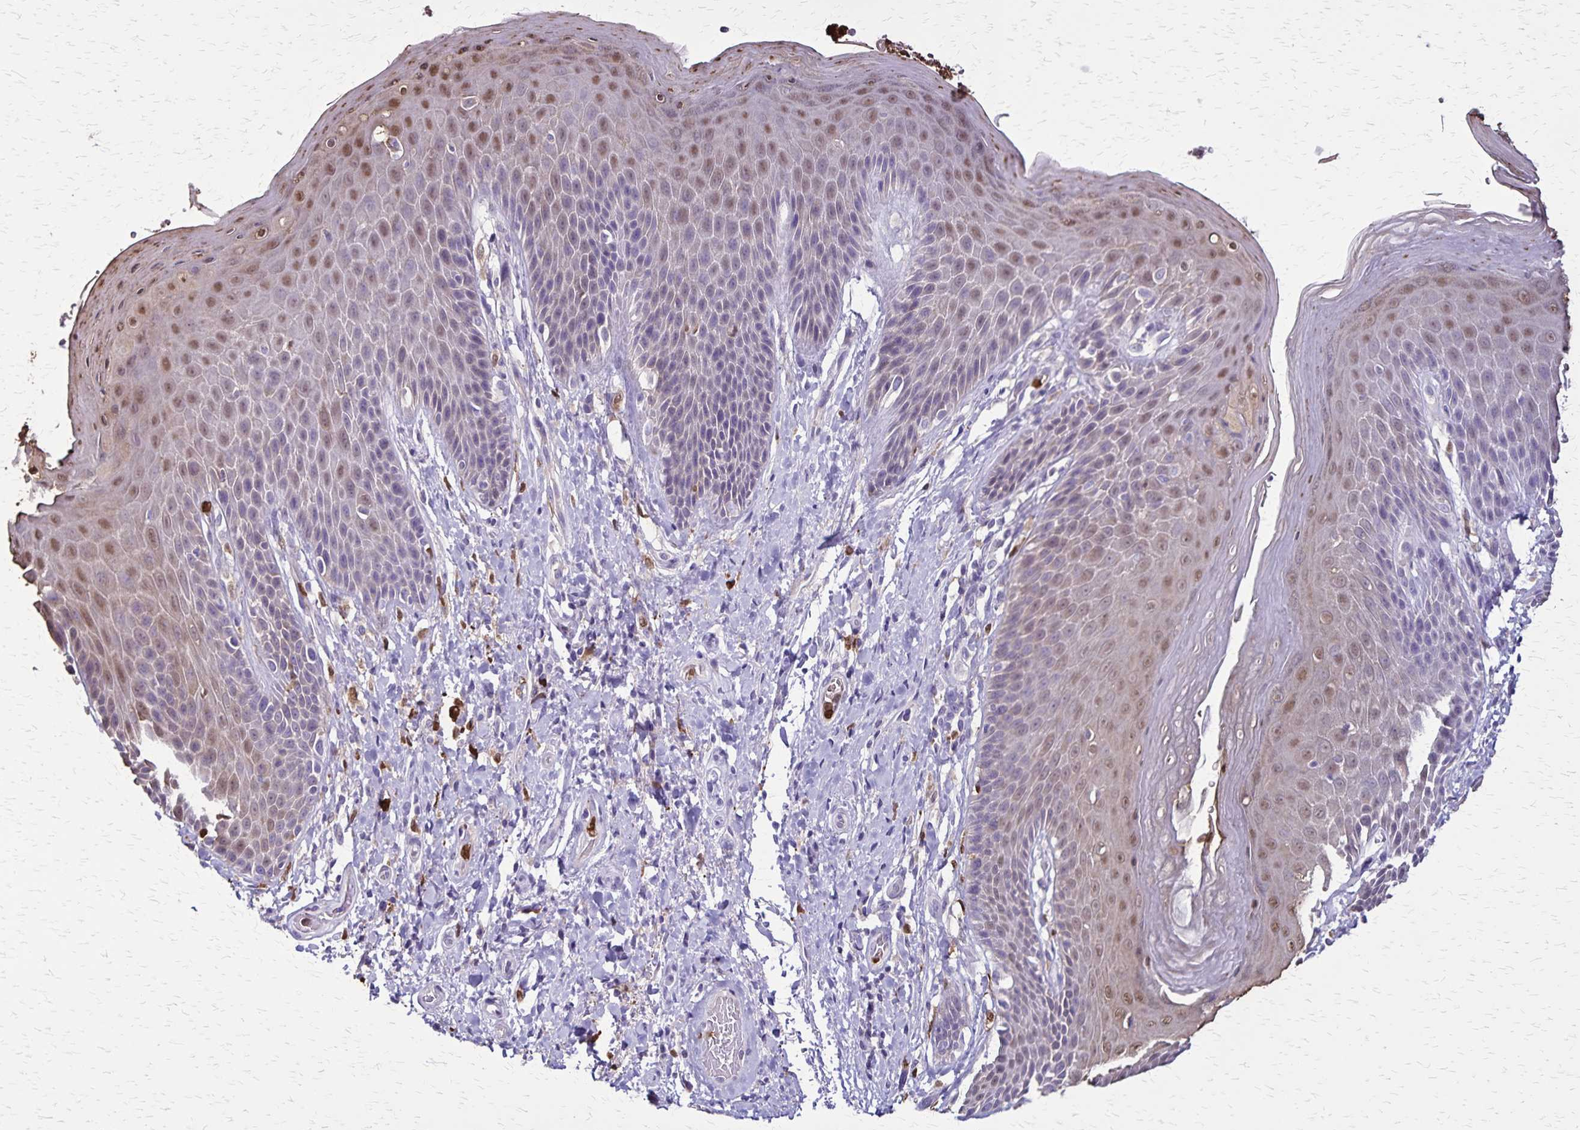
{"staining": {"intensity": "moderate", "quantity": "<25%", "location": "nuclear"}, "tissue": "skin", "cell_type": "Epidermal cells", "image_type": "normal", "snomed": [{"axis": "morphology", "description": "Normal tissue, NOS"}, {"axis": "topography", "description": "Anal"}, {"axis": "topography", "description": "Peripheral nerve tissue"}], "caption": "The histopathology image exhibits a brown stain indicating the presence of a protein in the nuclear of epidermal cells in skin.", "gene": "ULBP3", "patient": {"sex": "male", "age": 51}}